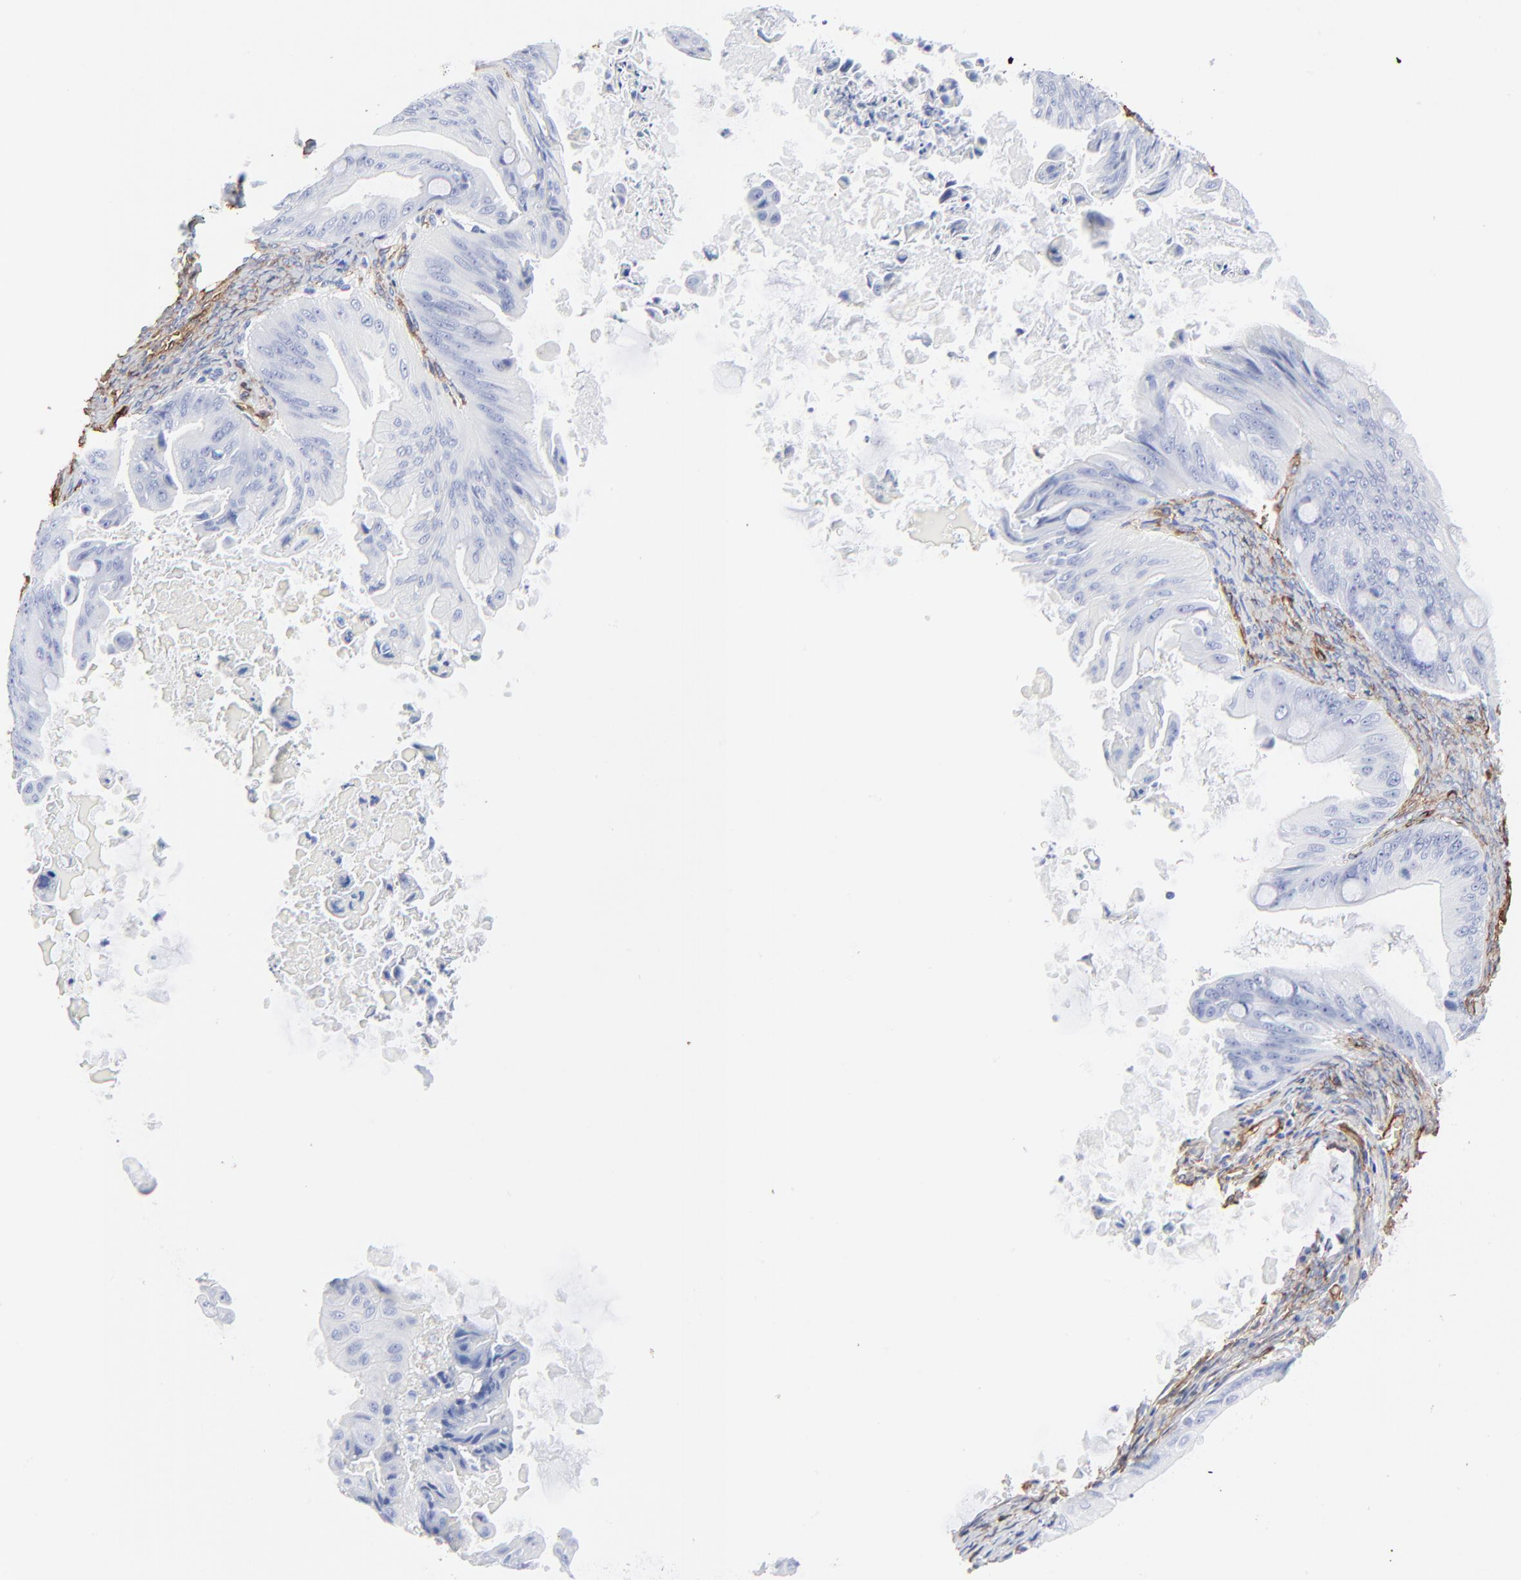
{"staining": {"intensity": "negative", "quantity": "none", "location": "none"}, "tissue": "ovarian cancer", "cell_type": "Tumor cells", "image_type": "cancer", "snomed": [{"axis": "morphology", "description": "Cystadenocarcinoma, mucinous, NOS"}, {"axis": "topography", "description": "Ovary"}], "caption": "Immunohistochemistry photomicrograph of mucinous cystadenocarcinoma (ovarian) stained for a protein (brown), which exhibits no positivity in tumor cells.", "gene": "CAV1", "patient": {"sex": "female", "age": 37}}